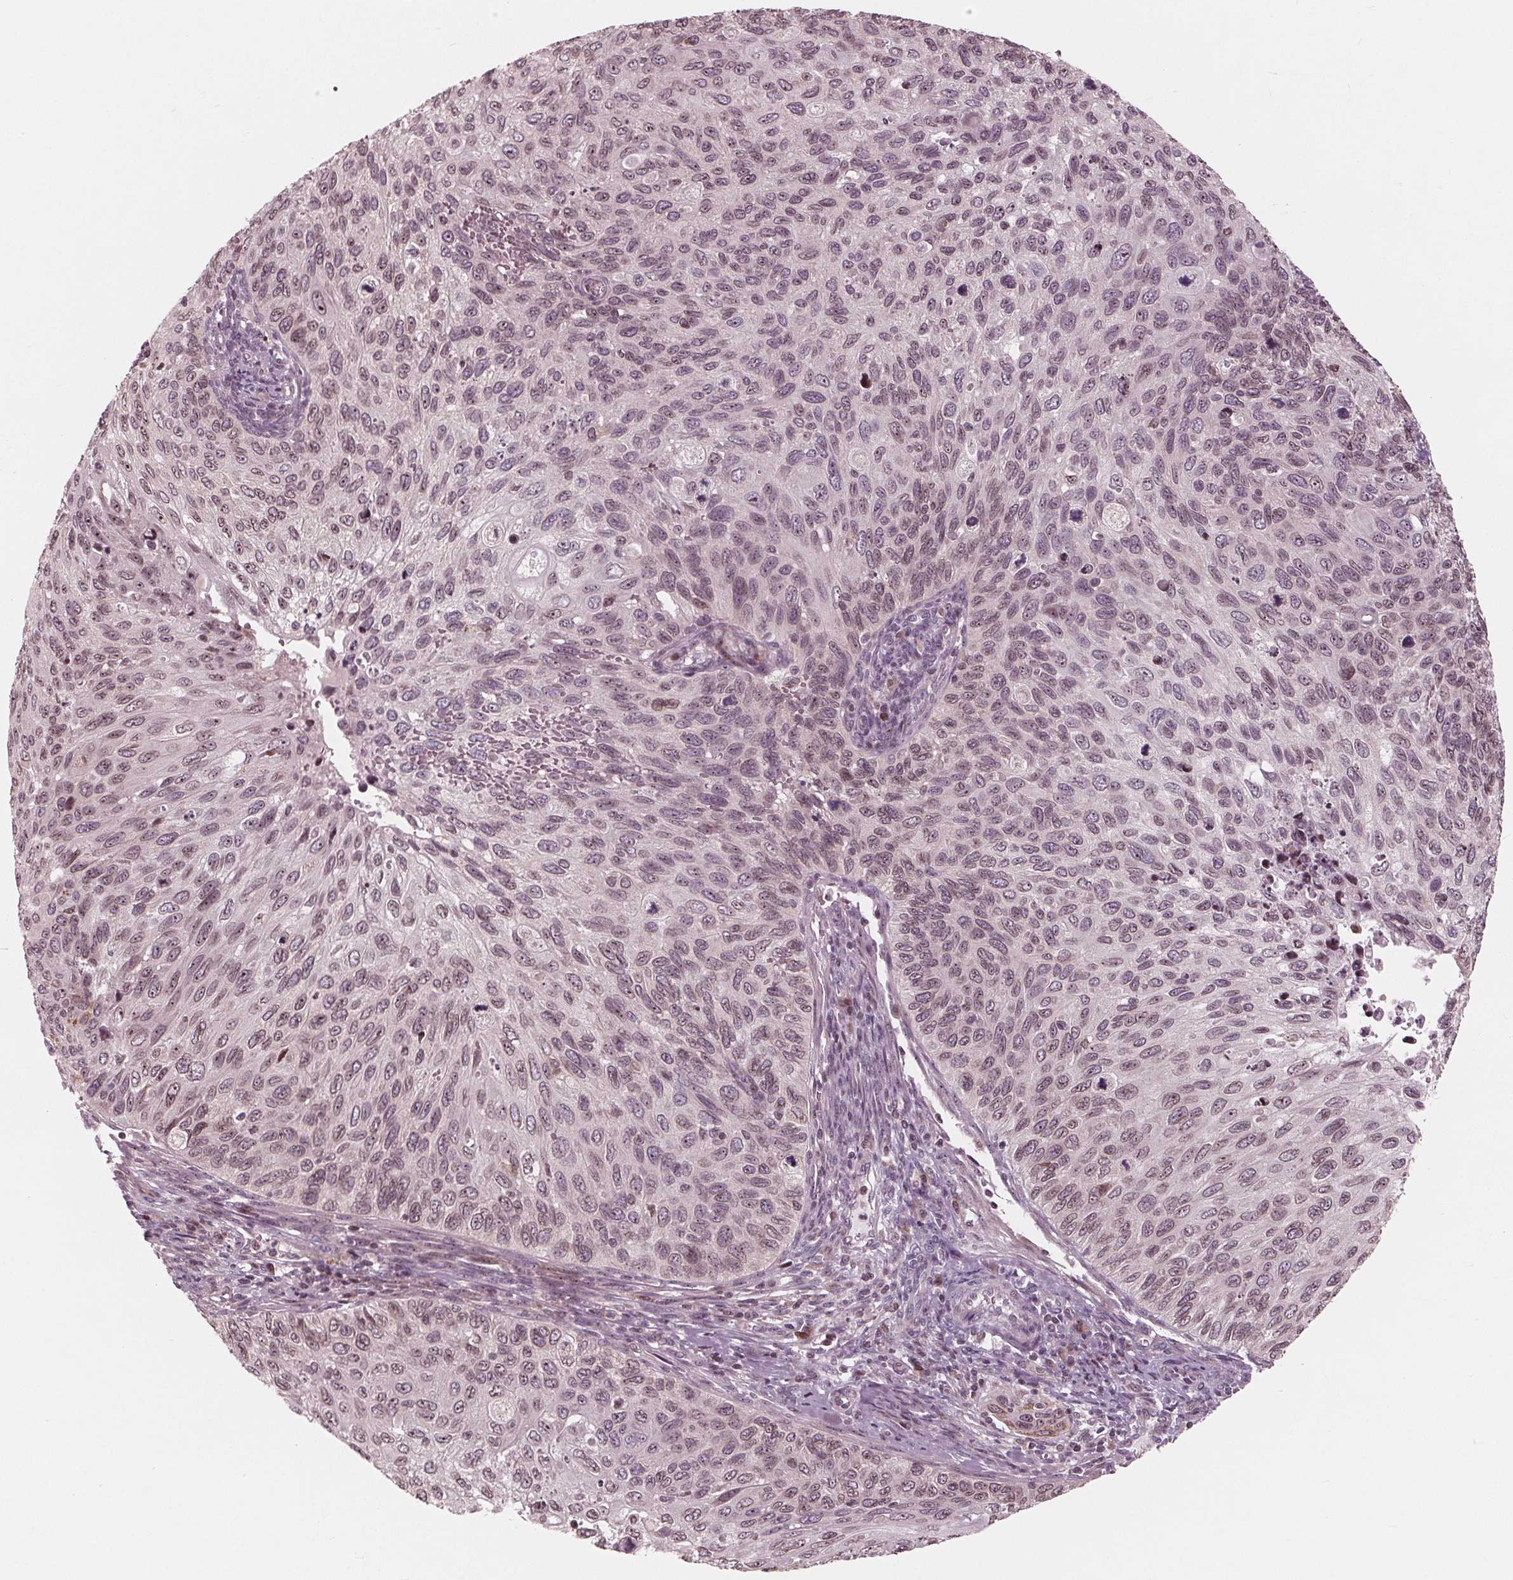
{"staining": {"intensity": "weak", "quantity": ">75%", "location": "cytoplasmic/membranous,nuclear"}, "tissue": "cervical cancer", "cell_type": "Tumor cells", "image_type": "cancer", "snomed": [{"axis": "morphology", "description": "Squamous cell carcinoma, NOS"}, {"axis": "topography", "description": "Cervix"}], "caption": "This photomicrograph reveals immunohistochemistry (IHC) staining of cervical squamous cell carcinoma, with low weak cytoplasmic/membranous and nuclear staining in about >75% of tumor cells.", "gene": "NUP210", "patient": {"sex": "female", "age": 70}}